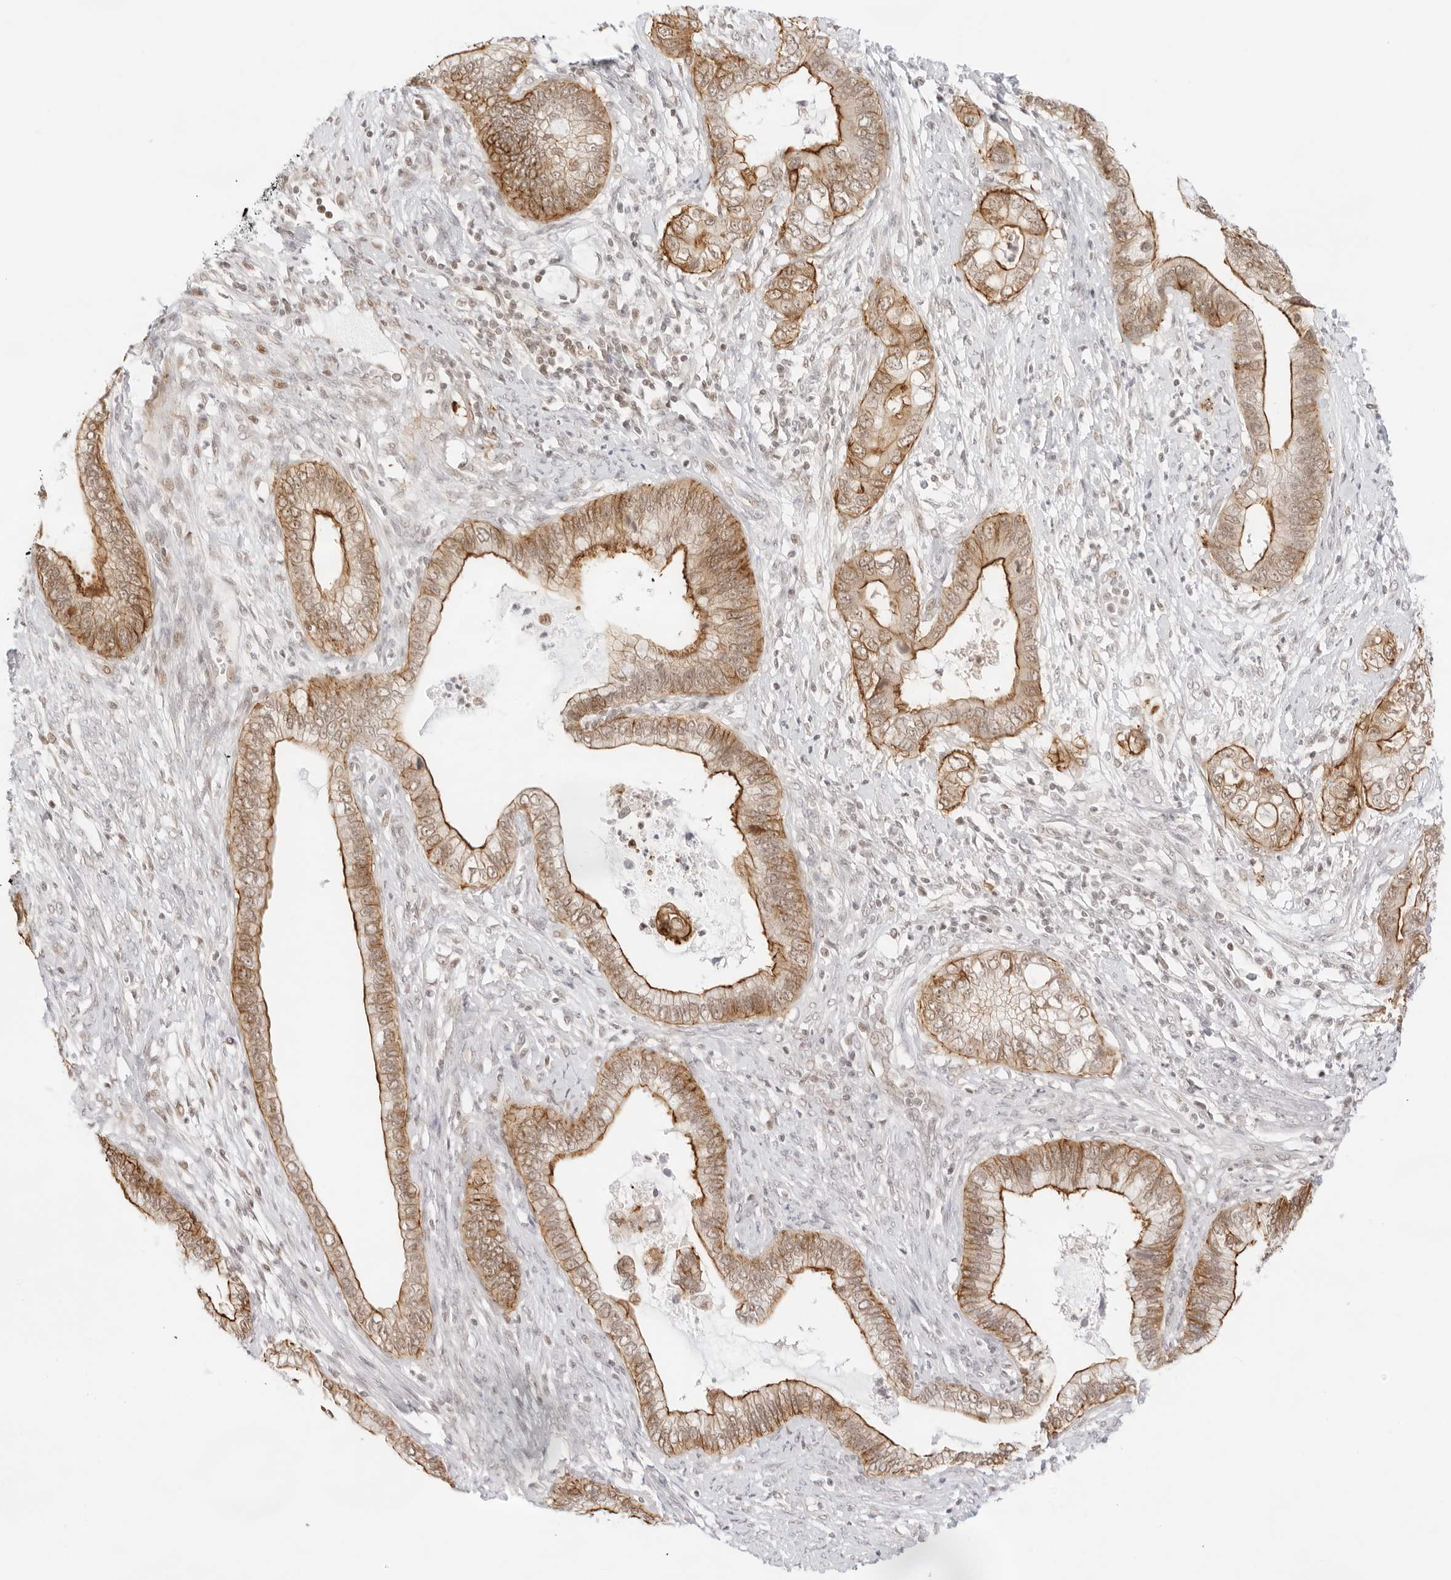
{"staining": {"intensity": "moderate", "quantity": ">75%", "location": "cytoplasmic/membranous,nuclear"}, "tissue": "cervical cancer", "cell_type": "Tumor cells", "image_type": "cancer", "snomed": [{"axis": "morphology", "description": "Adenocarcinoma, NOS"}, {"axis": "topography", "description": "Cervix"}], "caption": "About >75% of tumor cells in human cervical adenocarcinoma exhibit moderate cytoplasmic/membranous and nuclear protein expression as visualized by brown immunohistochemical staining.", "gene": "GNAS", "patient": {"sex": "female", "age": 44}}